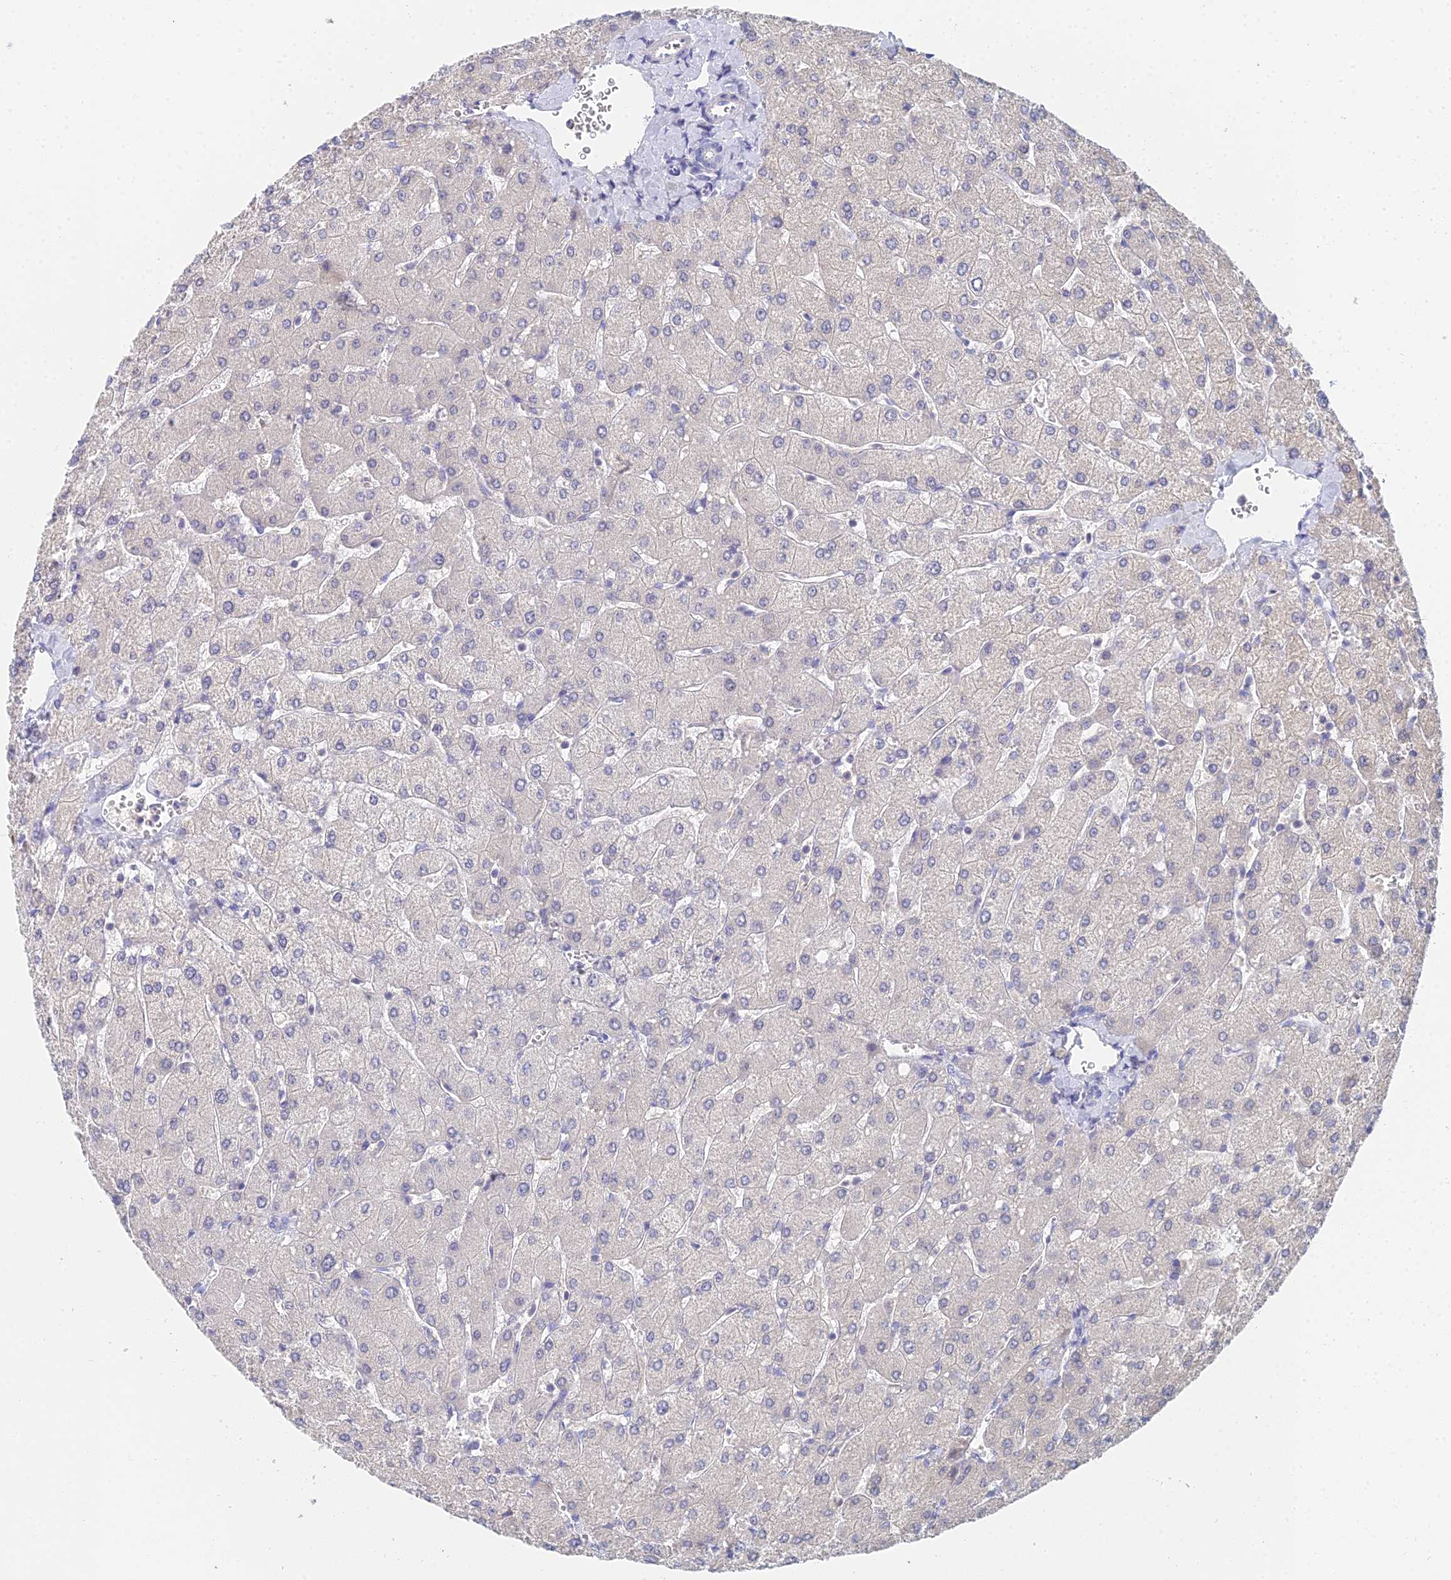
{"staining": {"intensity": "negative", "quantity": "none", "location": "none"}, "tissue": "liver", "cell_type": "Cholangiocytes", "image_type": "normal", "snomed": [{"axis": "morphology", "description": "Normal tissue, NOS"}, {"axis": "topography", "description": "Liver"}], "caption": "Cholangiocytes show no significant protein positivity in unremarkable liver. (DAB immunohistochemistry (IHC), high magnification).", "gene": "MCM2", "patient": {"sex": "male", "age": 55}}